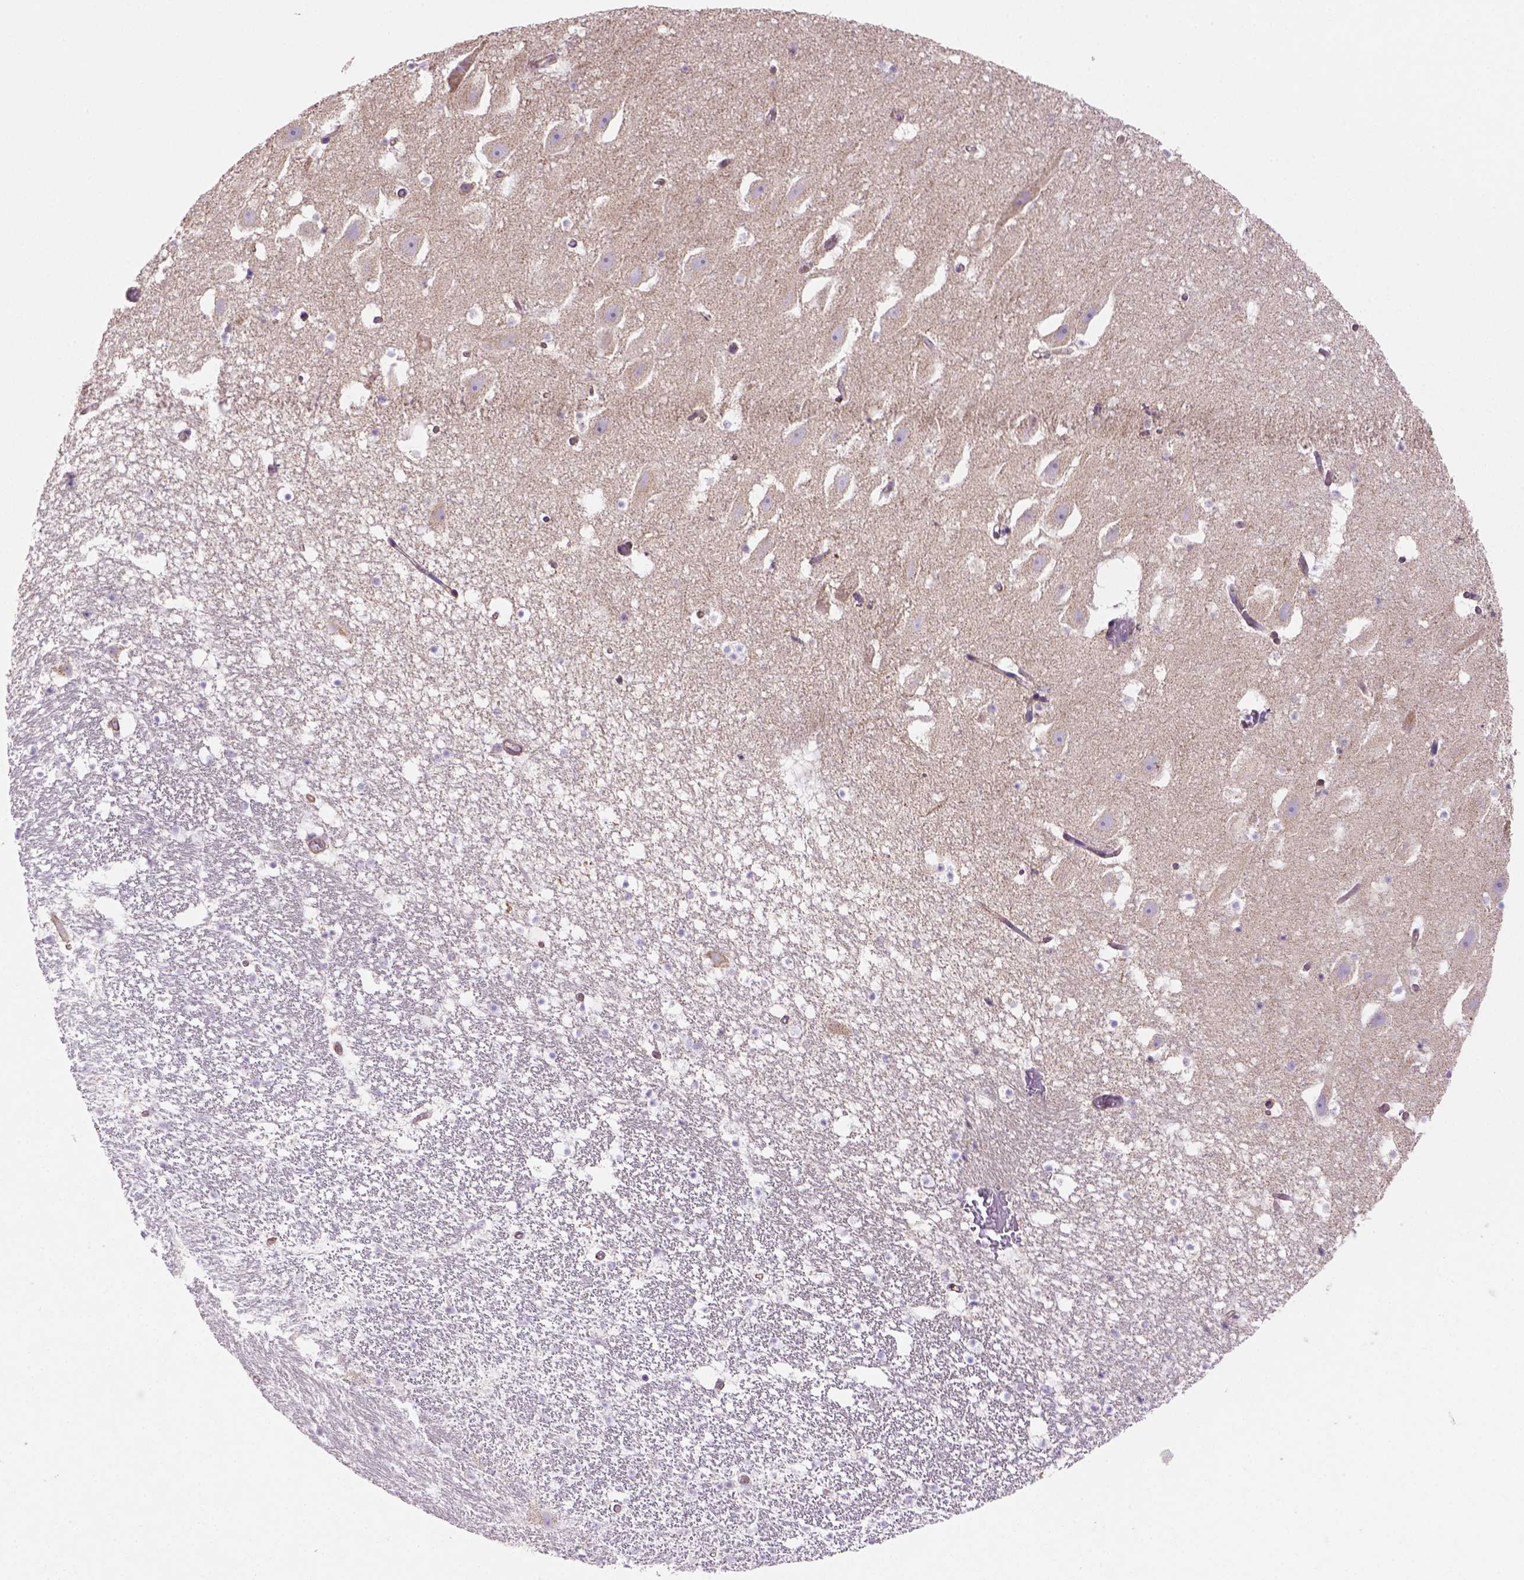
{"staining": {"intensity": "negative", "quantity": "none", "location": "none"}, "tissue": "hippocampus", "cell_type": "Glial cells", "image_type": "normal", "snomed": [{"axis": "morphology", "description": "Normal tissue, NOS"}, {"axis": "topography", "description": "Hippocampus"}], "caption": "An immunohistochemistry (IHC) image of unremarkable hippocampus is shown. There is no staining in glial cells of hippocampus.", "gene": "HTRA1", "patient": {"sex": "male", "age": 26}}